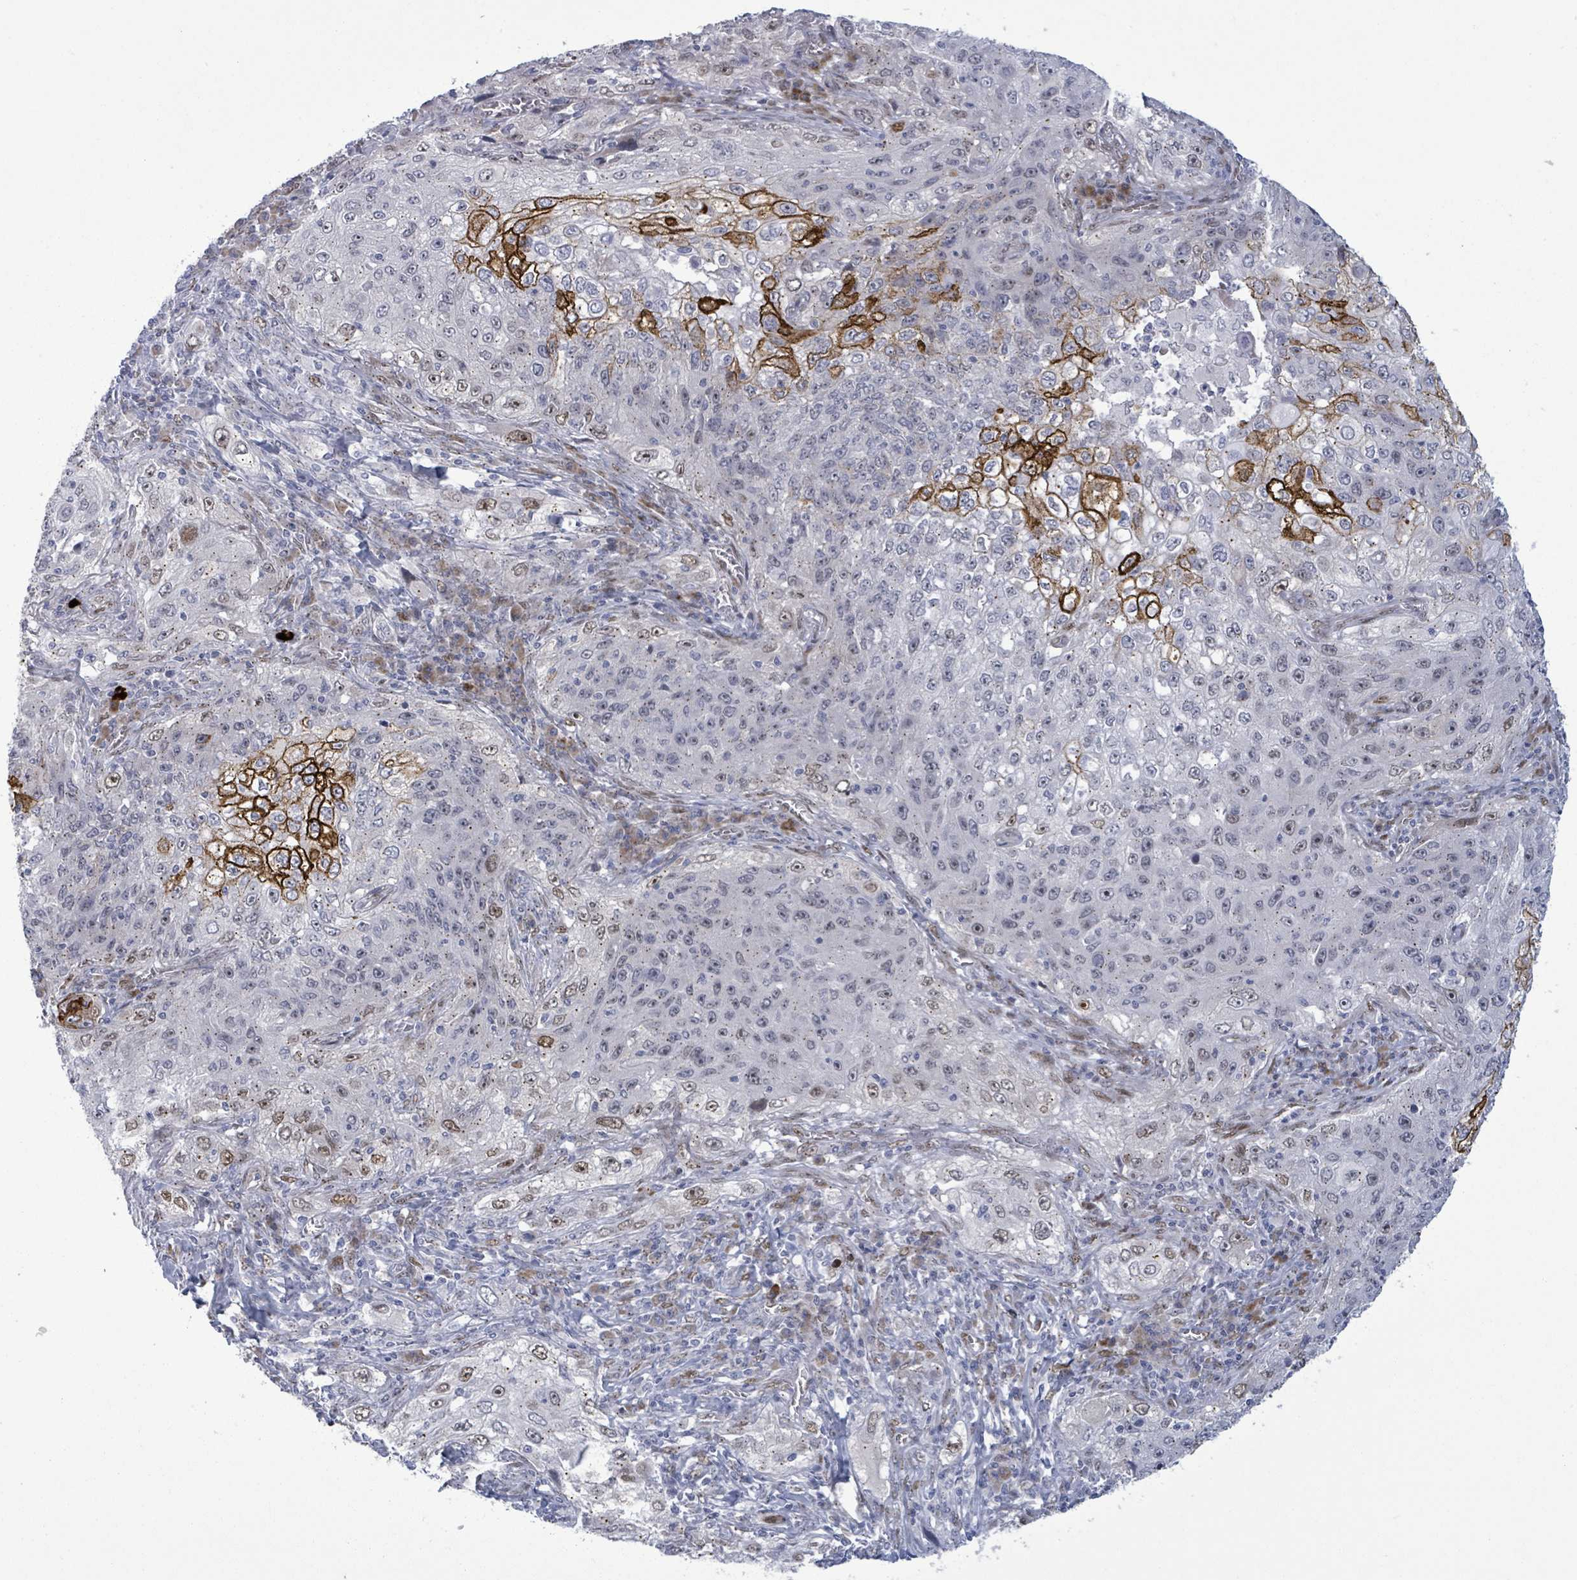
{"staining": {"intensity": "strong", "quantity": "<25%", "location": "cytoplasmic/membranous,nuclear"}, "tissue": "lung cancer", "cell_type": "Tumor cells", "image_type": "cancer", "snomed": [{"axis": "morphology", "description": "Squamous cell carcinoma, NOS"}, {"axis": "topography", "description": "Lung"}], "caption": "Human squamous cell carcinoma (lung) stained for a protein (brown) displays strong cytoplasmic/membranous and nuclear positive positivity in about <25% of tumor cells.", "gene": "TUSC1", "patient": {"sex": "female", "age": 69}}